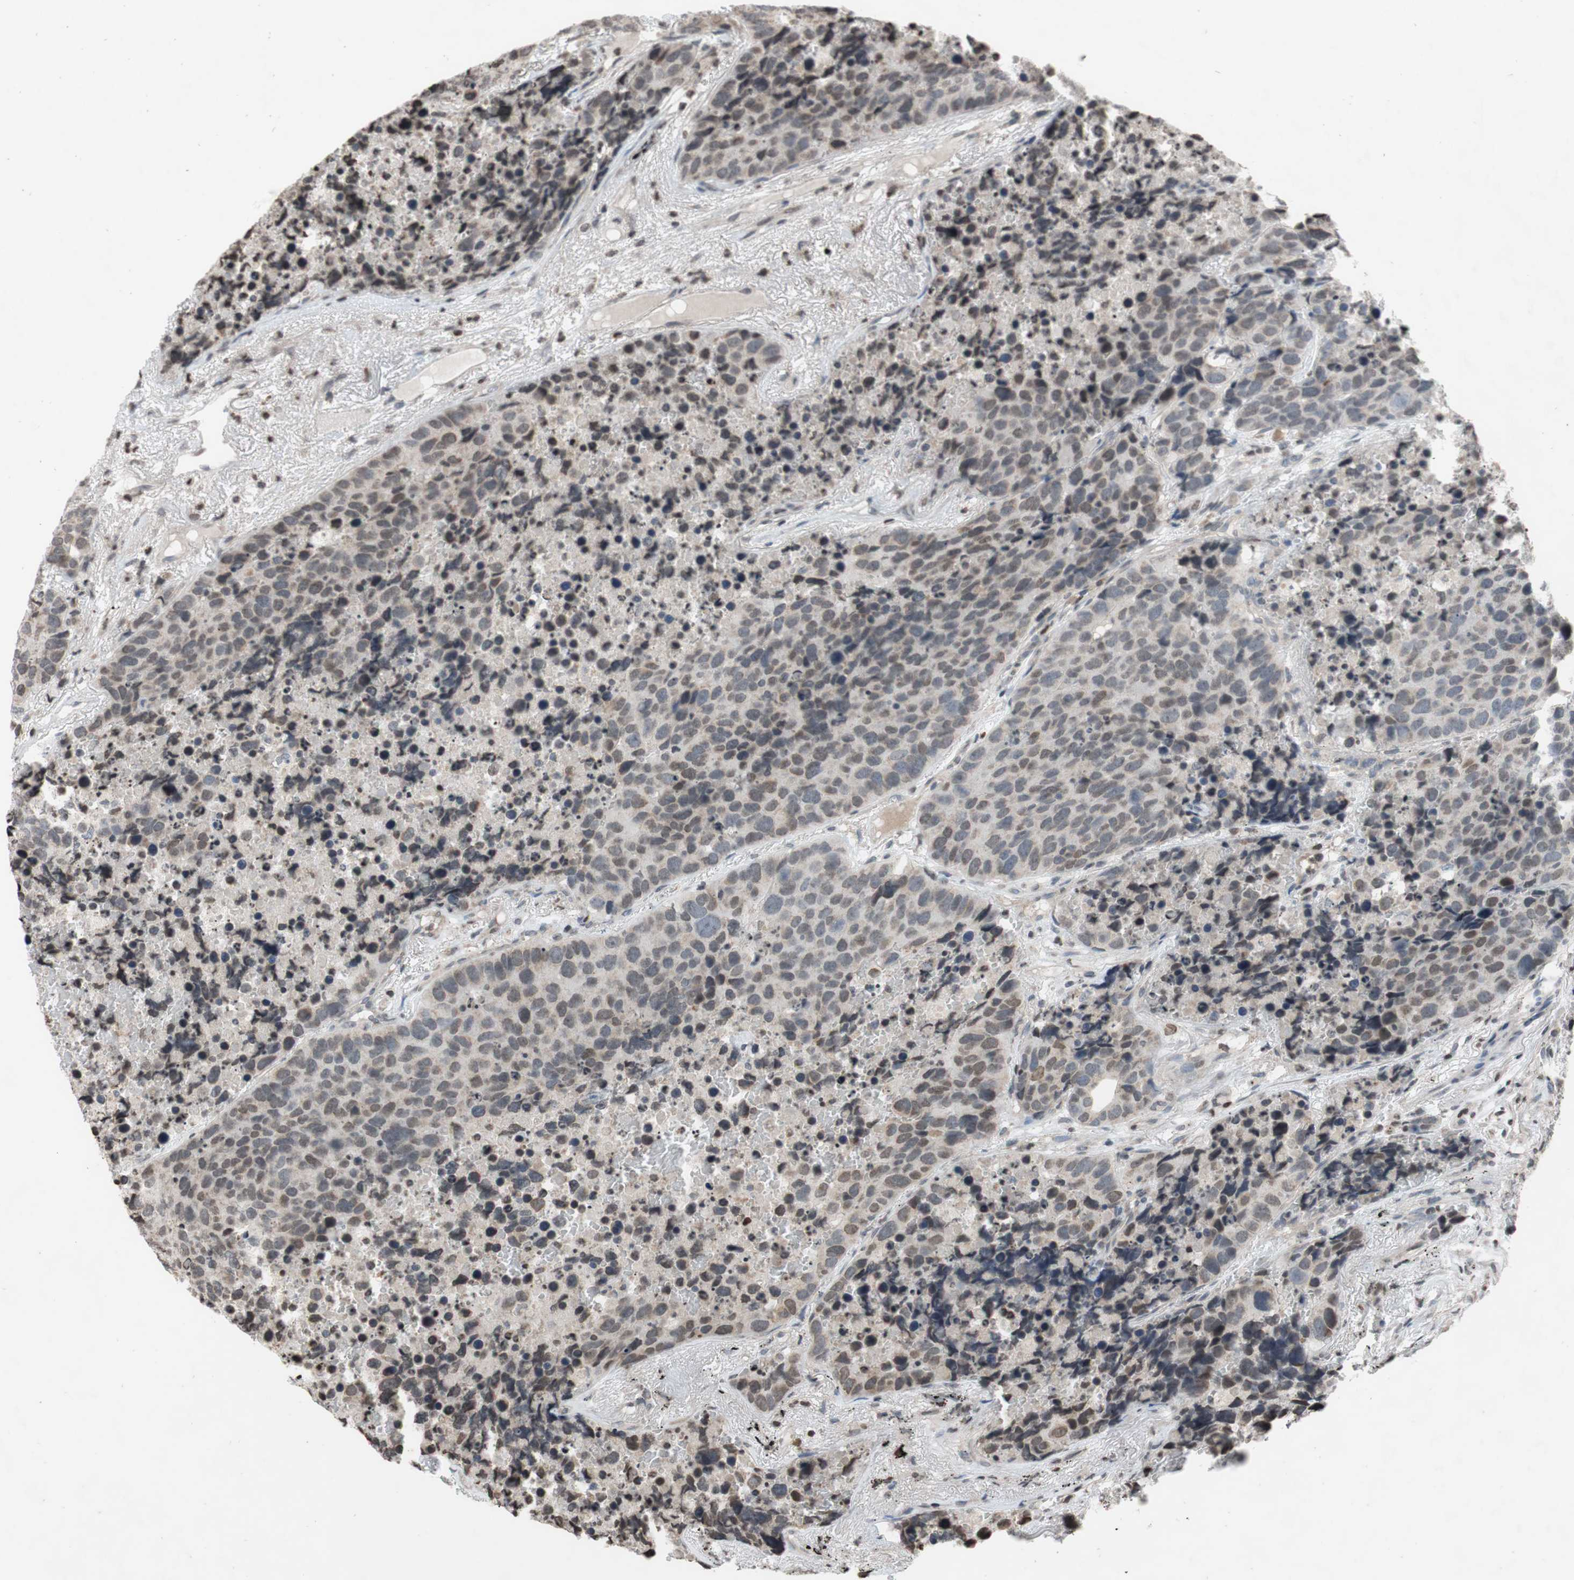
{"staining": {"intensity": "weak", "quantity": "<25%", "location": "cytoplasmic/membranous,nuclear"}, "tissue": "carcinoid", "cell_type": "Tumor cells", "image_type": "cancer", "snomed": [{"axis": "morphology", "description": "Carcinoid, malignant, NOS"}, {"axis": "topography", "description": "Lung"}], "caption": "Carcinoid was stained to show a protein in brown. There is no significant expression in tumor cells.", "gene": "MCM6", "patient": {"sex": "male", "age": 60}}